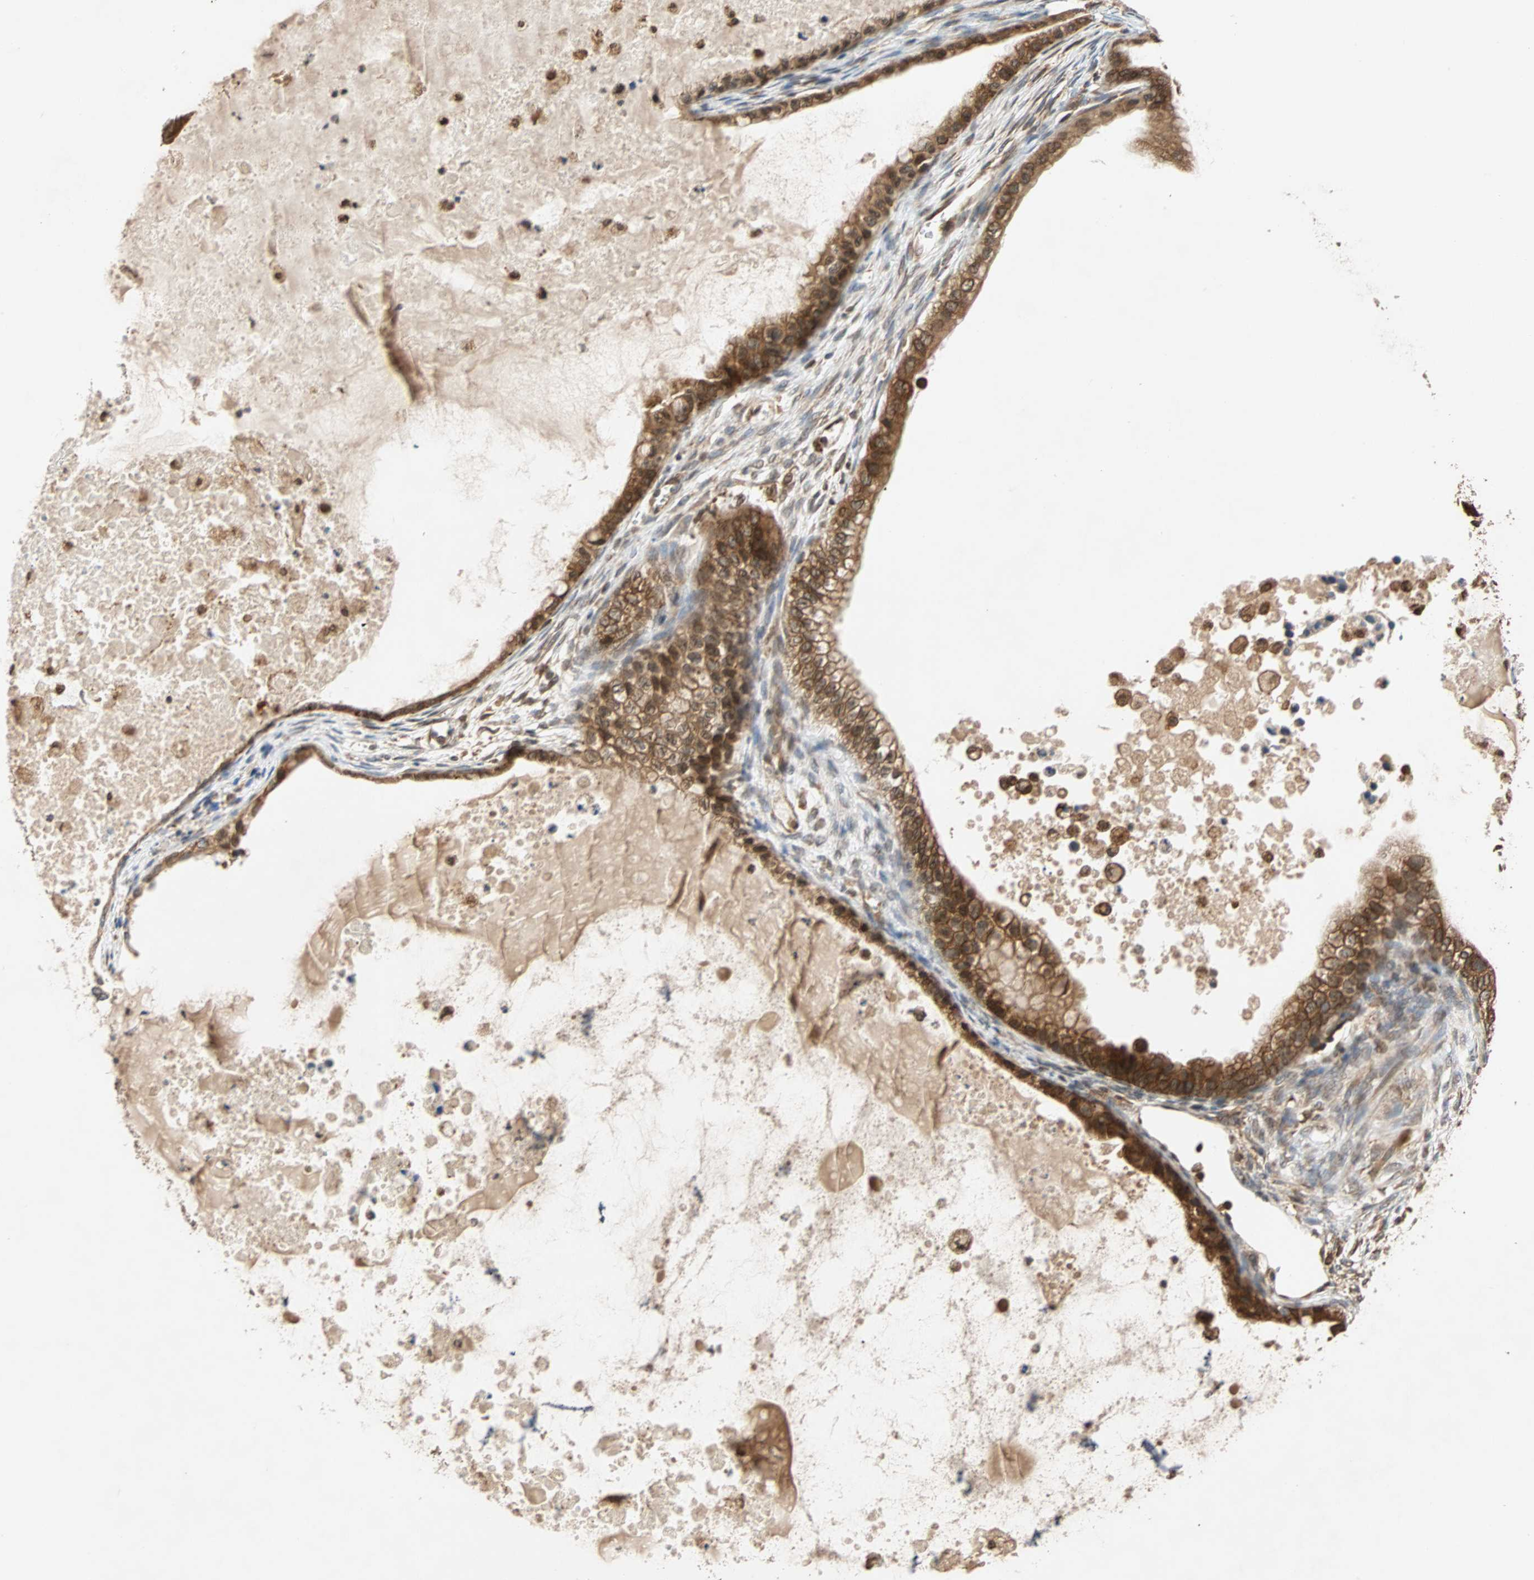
{"staining": {"intensity": "strong", "quantity": ">75%", "location": "cytoplasmic/membranous,nuclear"}, "tissue": "ovarian cancer", "cell_type": "Tumor cells", "image_type": "cancer", "snomed": [{"axis": "morphology", "description": "Cystadenocarcinoma, mucinous, NOS"}, {"axis": "topography", "description": "Ovary"}], "caption": "The image demonstrates a brown stain indicating the presence of a protein in the cytoplasmic/membranous and nuclear of tumor cells in ovarian mucinous cystadenocarcinoma. The staining is performed using DAB brown chromogen to label protein expression. The nuclei are counter-stained blue using hematoxylin.", "gene": "AUP1", "patient": {"sex": "female", "age": 80}}